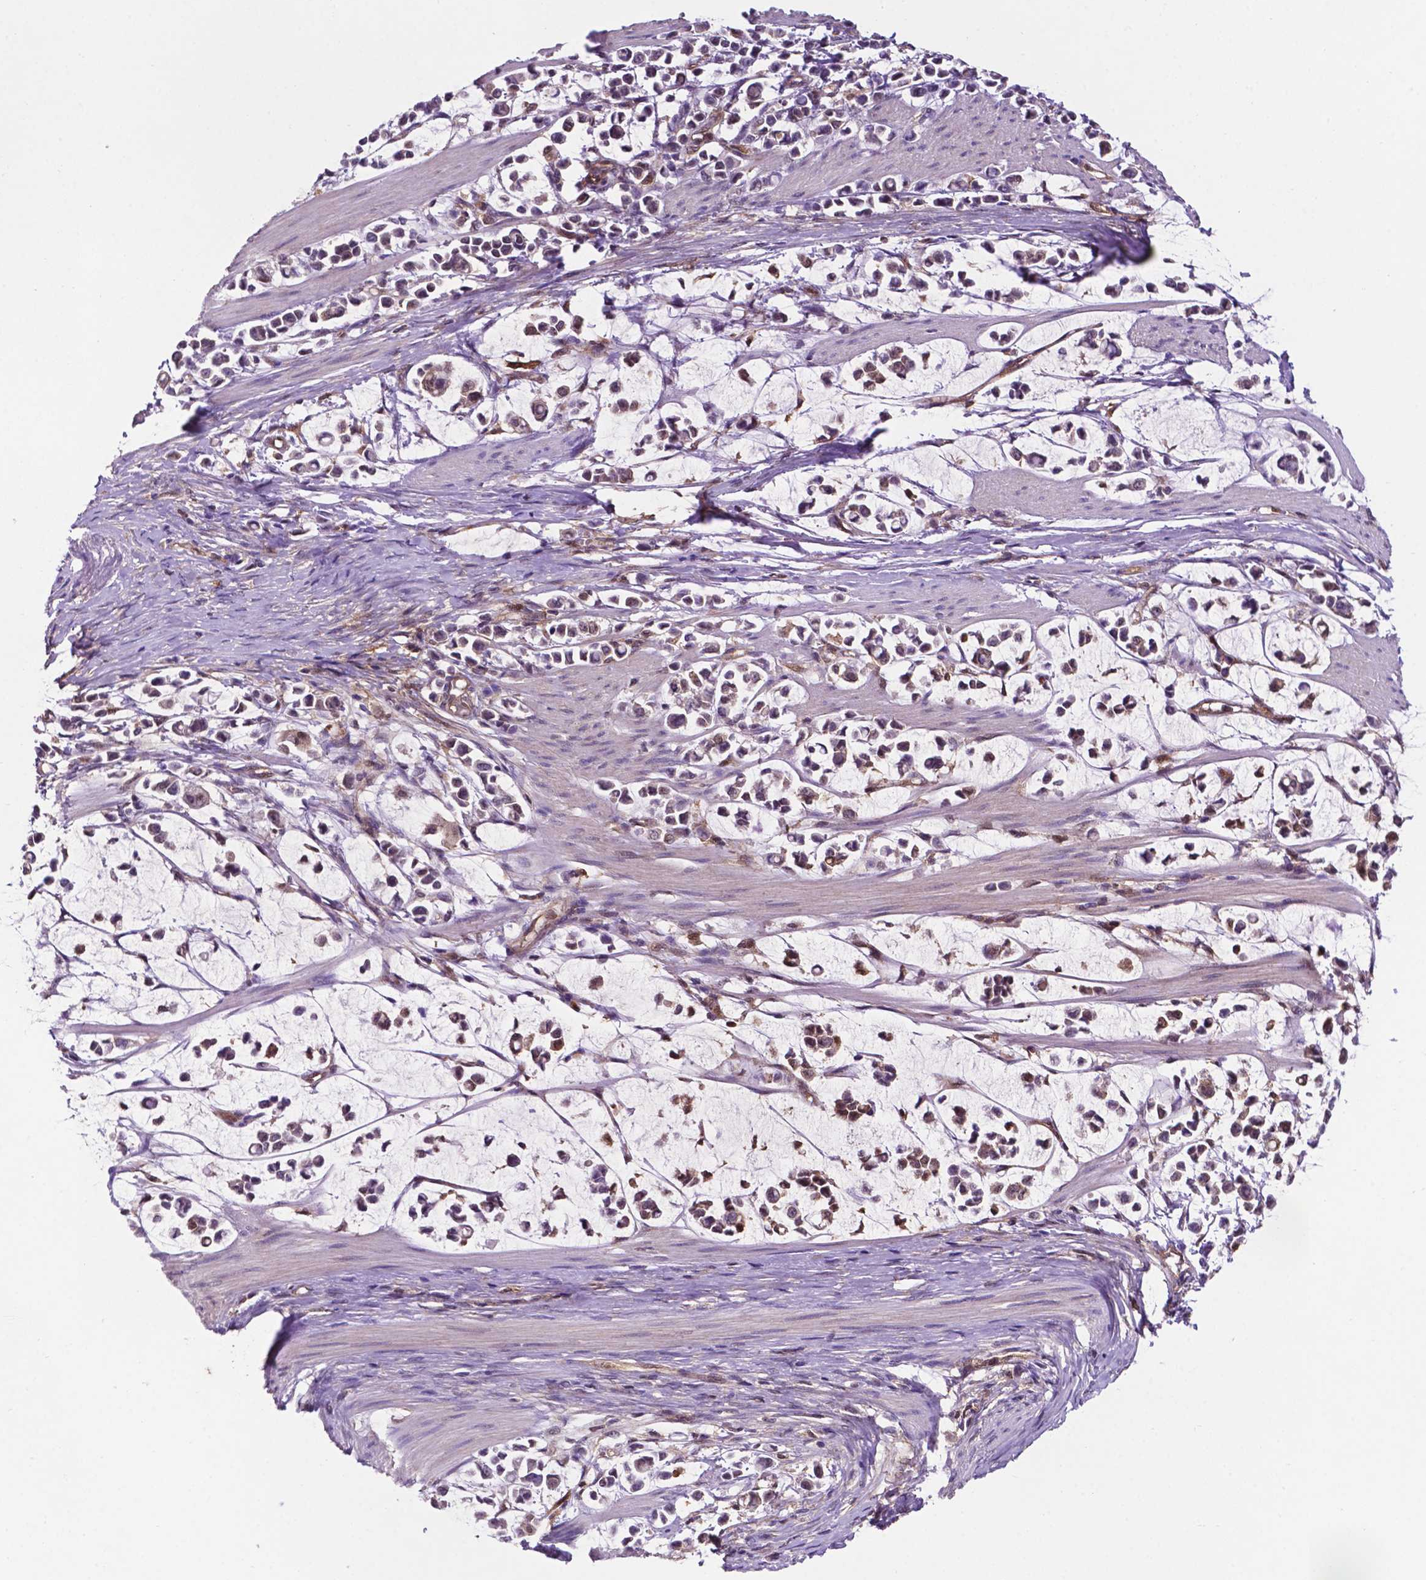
{"staining": {"intensity": "weak", "quantity": "25%-75%", "location": "cytoplasmic/membranous,nuclear"}, "tissue": "stomach cancer", "cell_type": "Tumor cells", "image_type": "cancer", "snomed": [{"axis": "morphology", "description": "Adenocarcinoma, NOS"}, {"axis": "topography", "description": "Stomach"}], "caption": "There is low levels of weak cytoplasmic/membranous and nuclear expression in tumor cells of stomach cancer, as demonstrated by immunohistochemical staining (brown color).", "gene": "UBE2L6", "patient": {"sex": "male", "age": 82}}